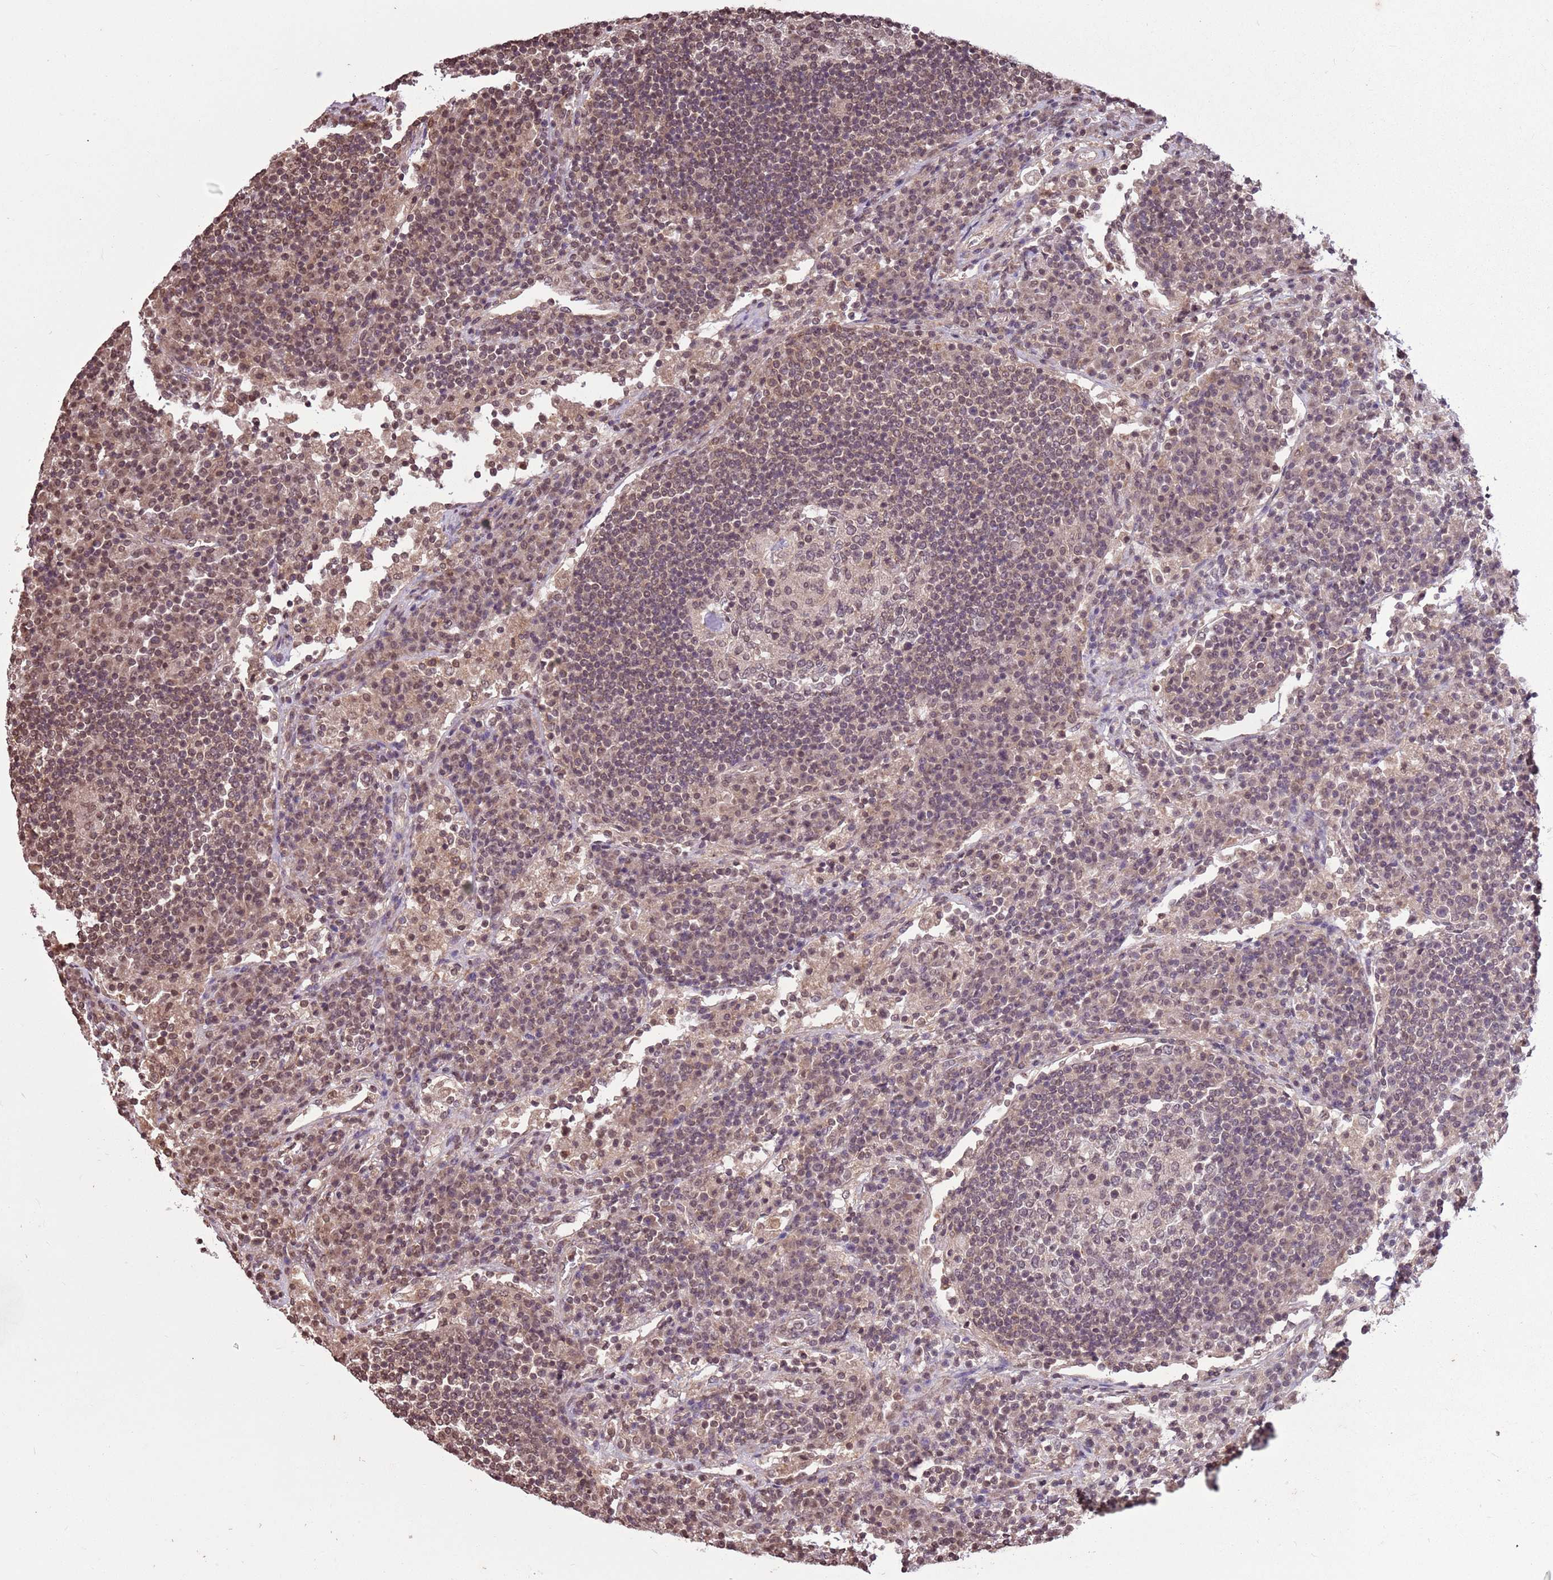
{"staining": {"intensity": "weak", "quantity": "25%-75%", "location": "nuclear"}, "tissue": "lymph node", "cell_type": "Germinal center cells", "image_type": "normal", "snomed": [{"axis": "morphology", "description": "Normal tissue, NOS"}, {"axis": "topography", "description": "Lymph node"}], "caption": "Immunohistochemical staining of normal lymph node reveals low levels of weak nuclear expression in about 25%-75% of germinal center cells. Using DAB (brown) and hematoxylin (blue) stains, captured at high magnification using brightfield microscopy.", "gene": "CAPN9", "patient": {"sex": "female", "age": 53}}